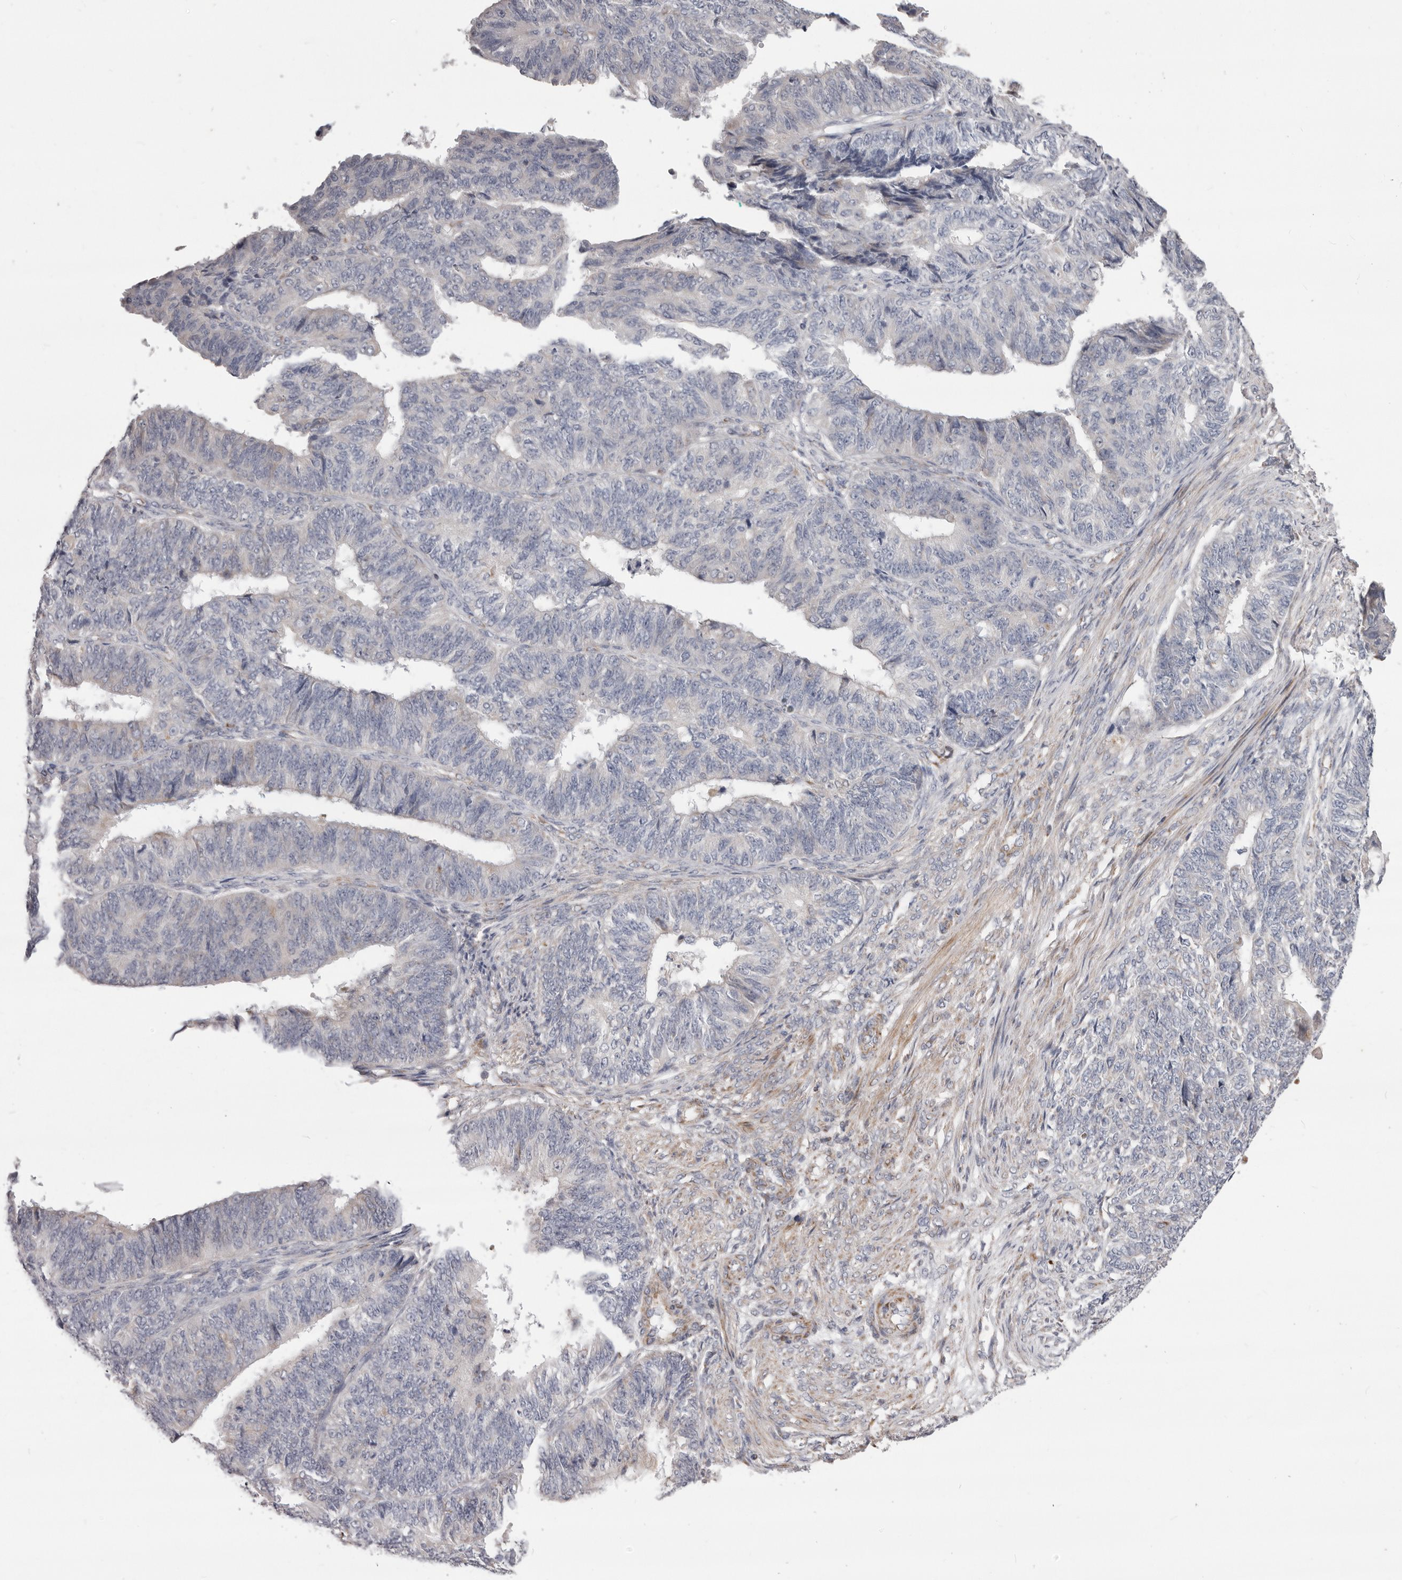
{"staining": {"intensity": "weak", "quantity": "<25%", "location": "cytoplasmic/membranous"}, "tissue": "endometrial cancer", "cell_type": "Tumor cells", "image_type": "cancer", "snomed": [{"axis": "morphology", "description": "Adenocarcinoma, NOS"}, {"axis": "topography", "description": "Endometrium"}], "caption": "This histopathology image is of endometrial adenocarcinoma stained with immunohistochemistry (IHC) to label a protein in brown with the nuclei are counter-stained blue. There is no staining in tumor cells. The staining is performed using DAB (3,3'-diaminobenzidine) brown chromogen with nuclei counter-stained in using hematoxylin.", "gene": "PRMT2", "patient": {"sex": "female", "age": 32}}